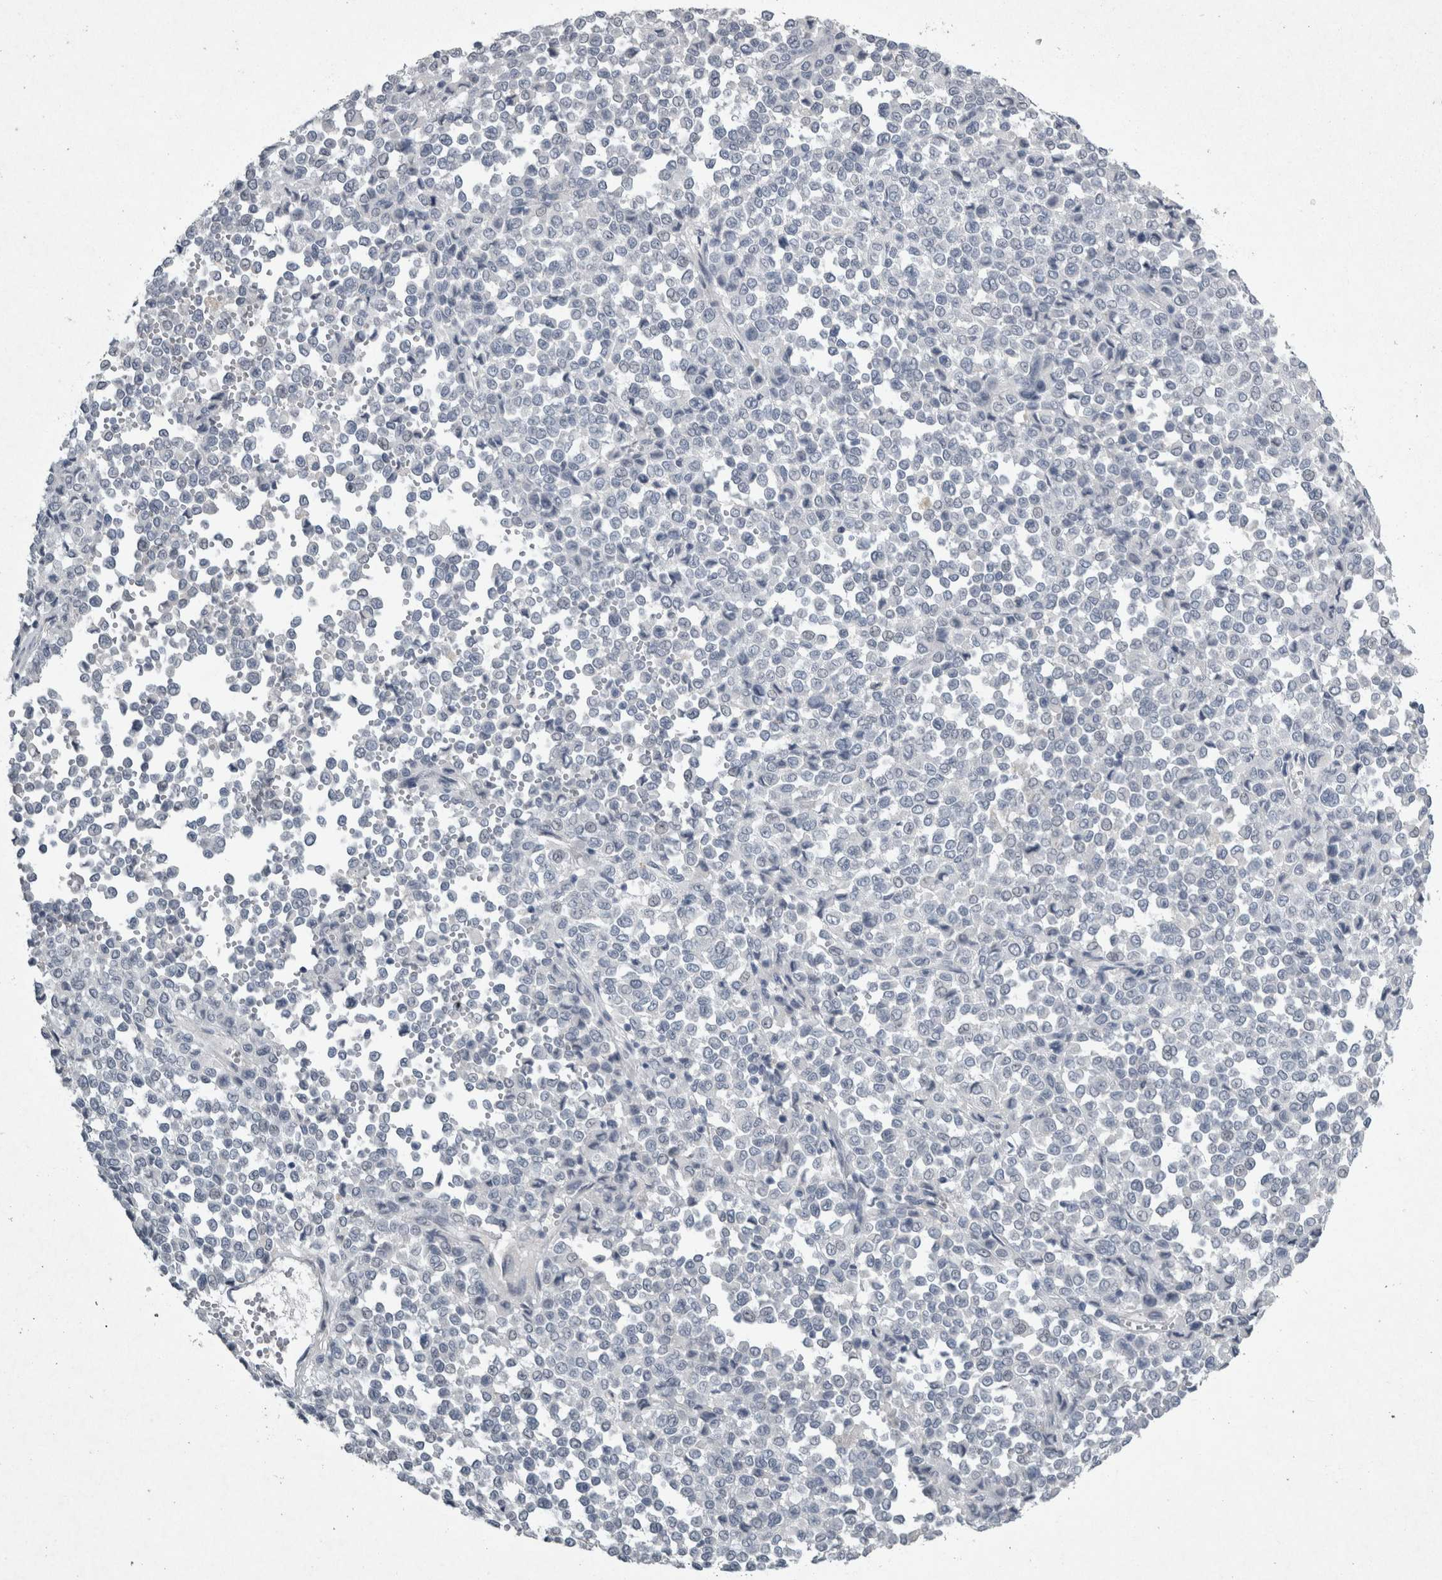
{"staining": {"intensity": "negative", "quantity": "none", "location": "none"}, "tissue": "melanoma", "cell_type": "Tumor cells", "image_type": "cancer", "snomed": [{"axis": "morphology", "description": "Malignant melanoma, Metastatic site"}, {"axis": "topography", "description": "Pancreas"}], "caption": "The photomicrograph shows no significant staining in tumor cells of melanoma.", "gene": "PDX1", "patient": {"sex": "female", "age": 30}}